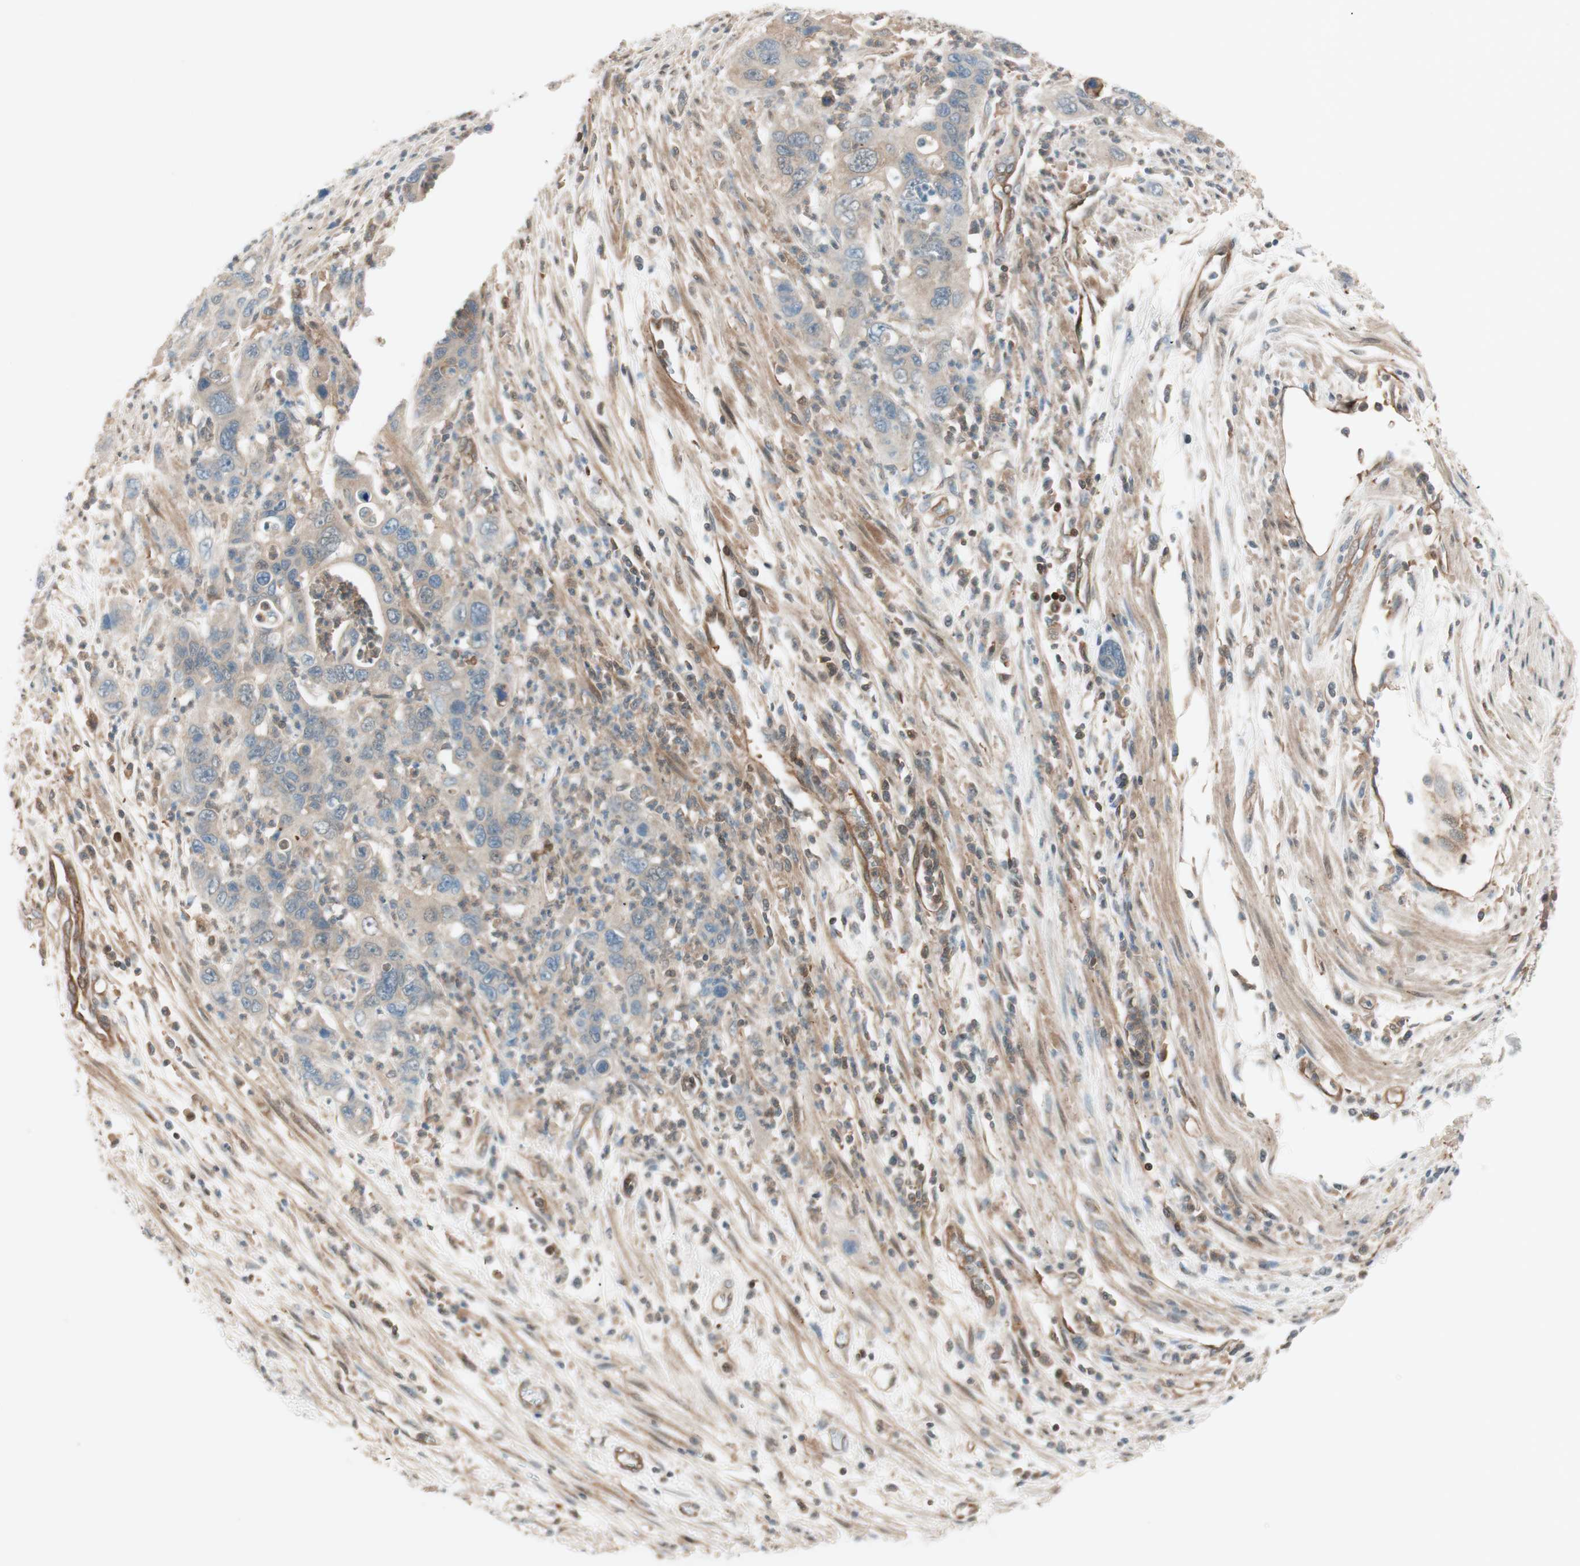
{"staining": {"intensity": "weak", "quantity": ">75%", "location": "cytoplasmic/membranous"}, "tissue": "pancreatic cancer", "cell_type": "Tumor cells", "image_type": "cancer", "snomed": [{"axis": "morphology", "description": "Adenocarcinoma, NOS"}, {"axis": "topography", "description": "Pancreas"}], "caption": "Protein staining displays weak cytoplasmic/membranous positivity in approximately >75% of tumor cells in adenocarcinoma (pancreatic).", "gene": "GALT", "patient": {"sex": "female", "age": 71}}